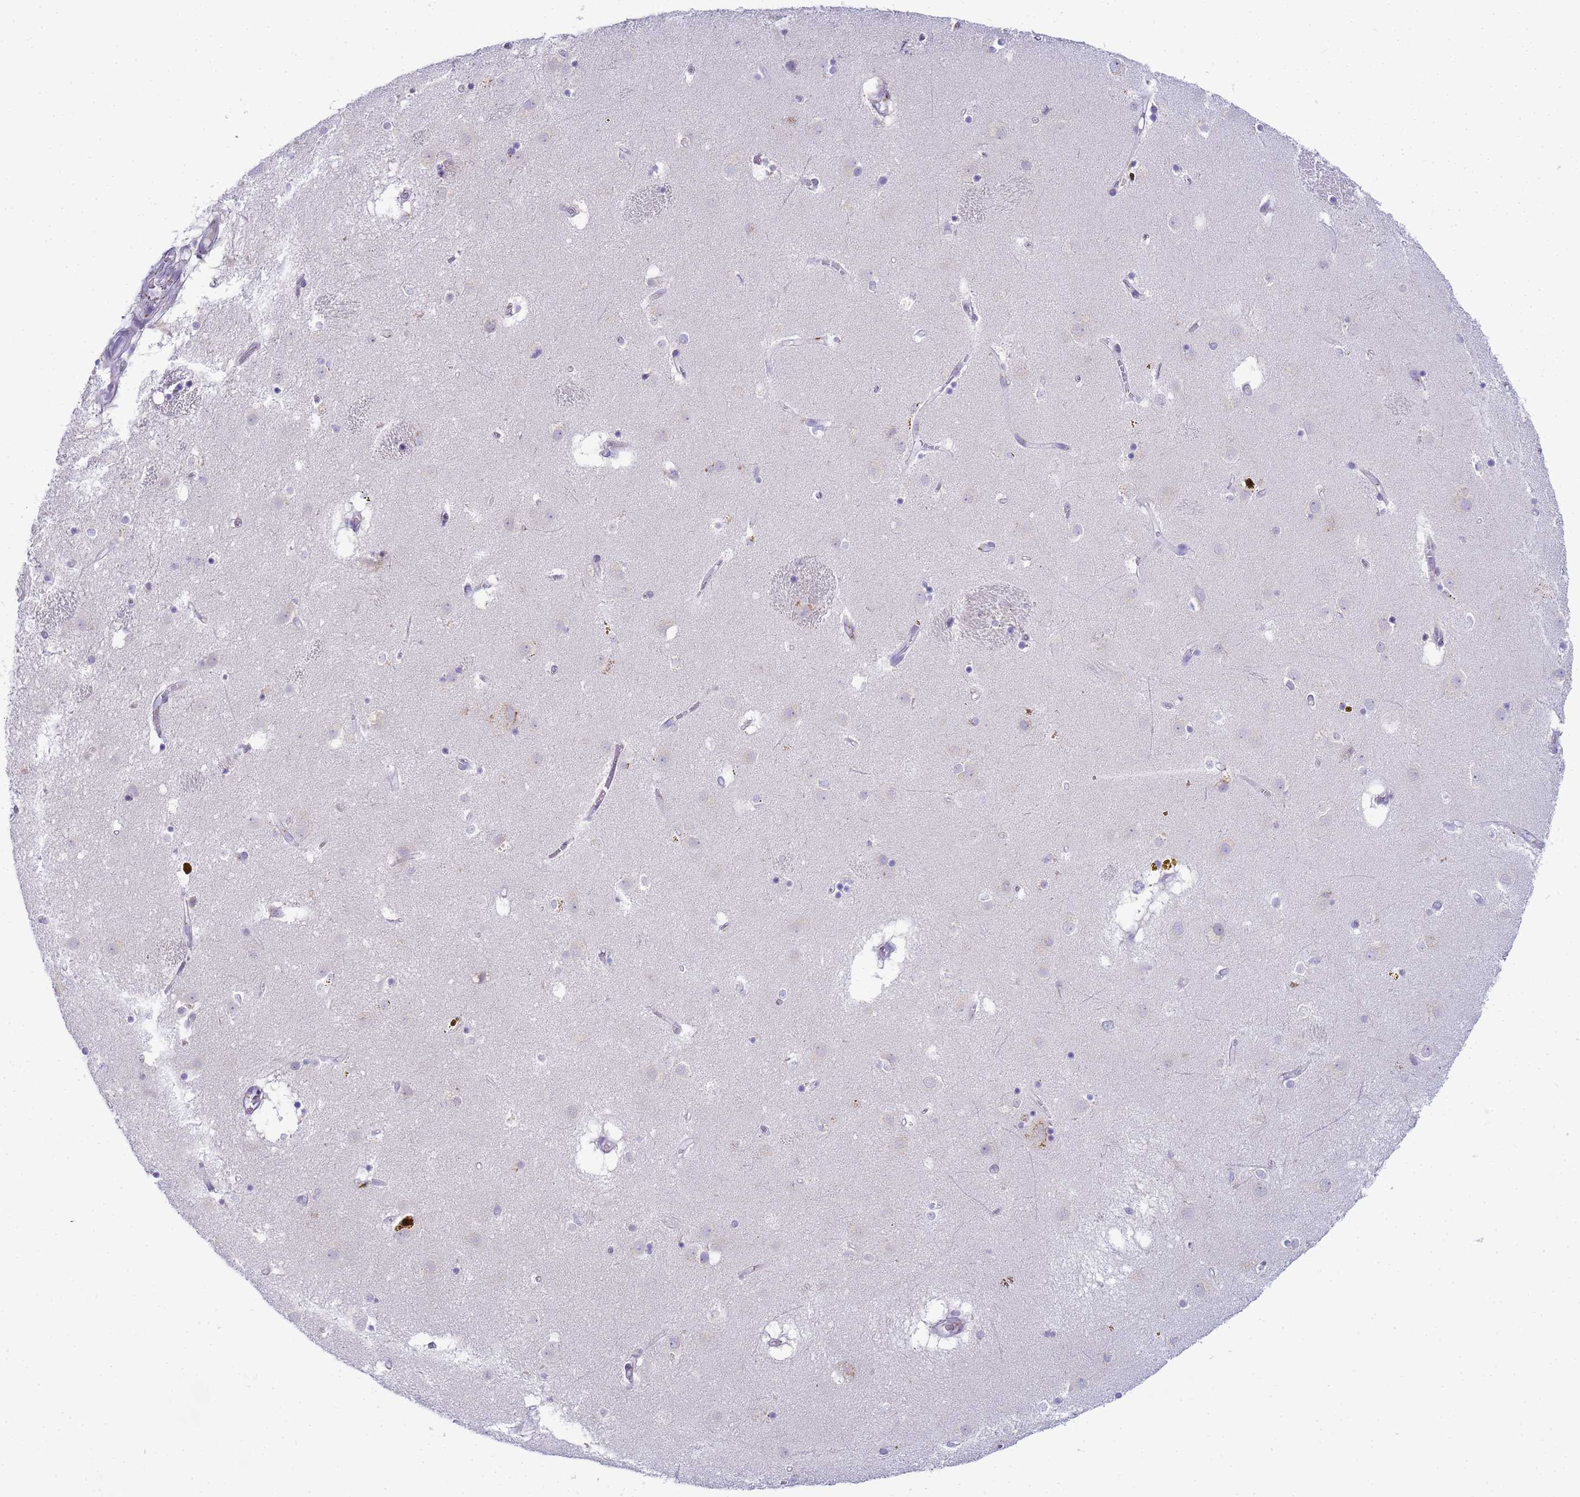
{"staining": {"intensity": "negative", "quantity": "none", "location": "none"}, "tissue": "caudate", "cell_type": "Glial cells", "image_type": "normal", "snomed": [{"axis": "morphology", "description": "Normal tissue, NOS"}, {"axis": "topography", "description": "Lateral ventricle wall"}], "caption": "An immunohistochemistry (IHC) micrograph of unremarkable caudate is shown. There is no staining in glial cells of caudate. Brightfield microscopy of IHC stained with DAB (brown) and hematoxylin (blue), captured at high magnification.", "gene": "CR1", "patient": {"sex": "male", "age": 70}}